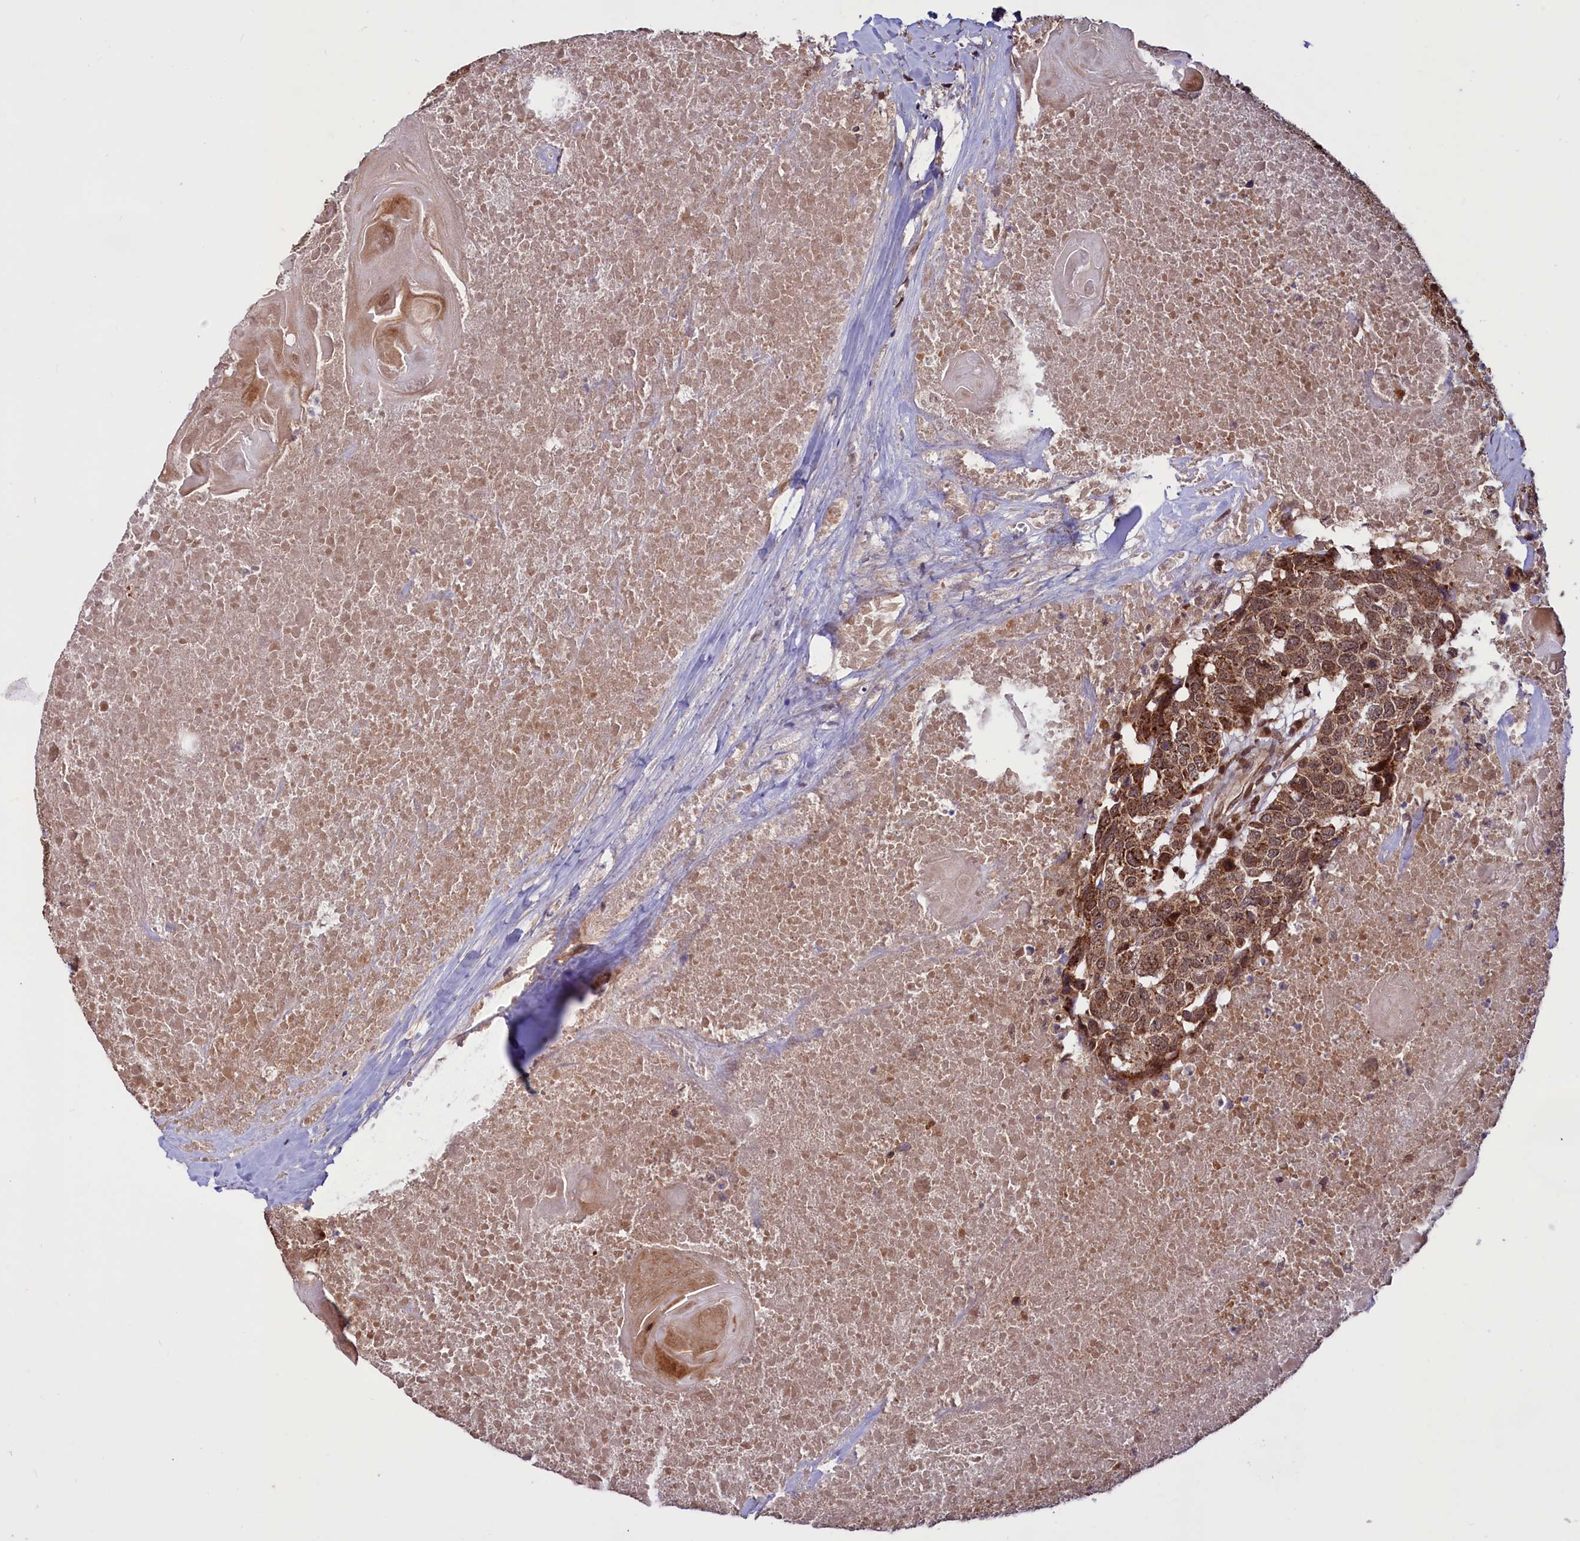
{"staining": {"intensity": "strong", "quantity": ">75%", "location": "cytoplasmic/membranous,nuclear"}, "tissue": "head and neck cancer", "cell_type": "Tumor cells", "image_type": "cancer", "snomed": [{"axis": "morphology", "description": "Squamous cell carcinoma, NOS"}, {"axis": "topography", "description": "Head-Neck"}], "caption": "A histopathology image of head and neck cancer (squamous cell carcinoma) stained for a protein exhibits strong cytoplasmic/membranous and nuclear brown staining in tumor cells.", "gene": "PHC3", "patient": {"sex": "male", "age": 66}}